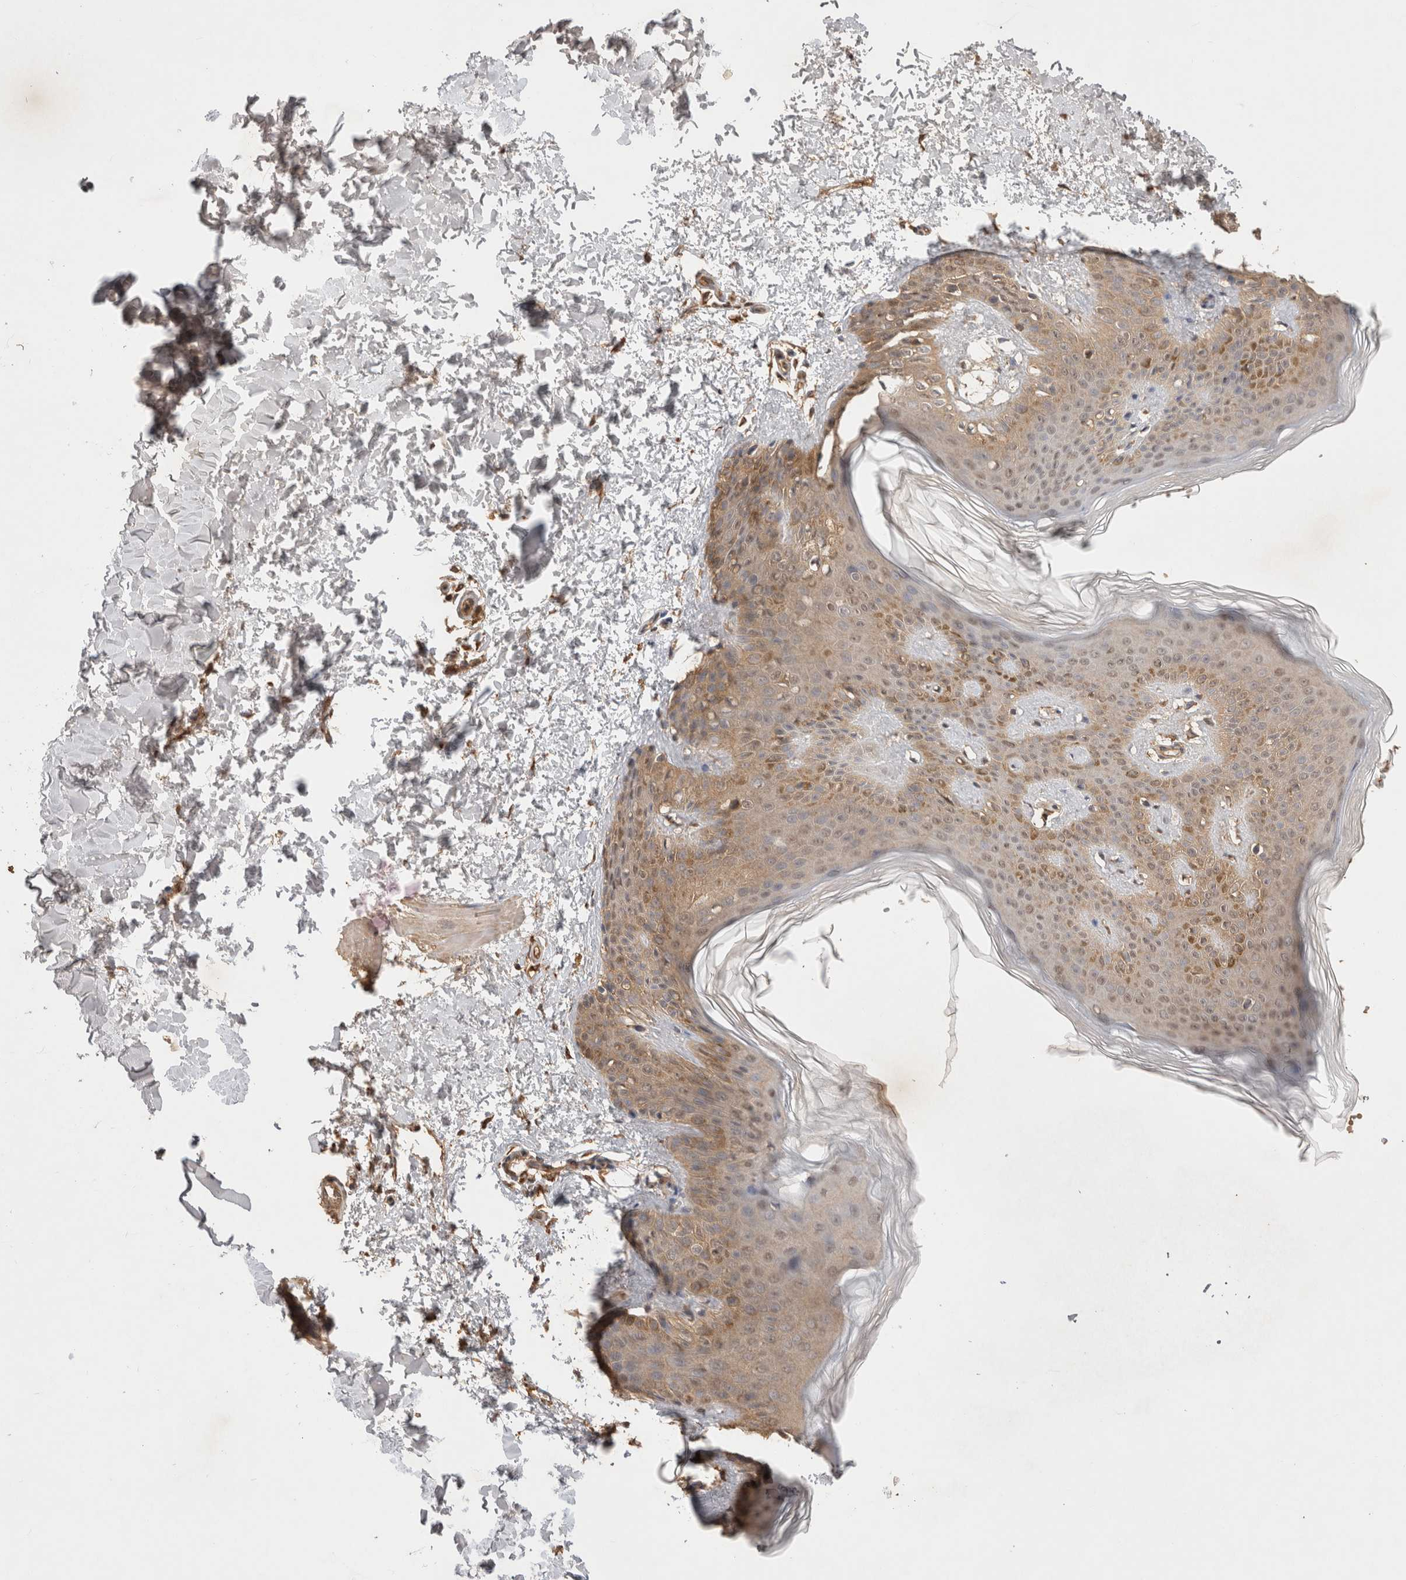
{"staining": {"intensity": "moderate", "quantity": ">75%", "location": "cytoplasmic/membranous"}, "tissue": "skin", "cell_type": "Fibroblasts", "image_type": "normal", "snomed": [{"axis": "morphology", "description": "Normal tissue, NOS"}, {"axis": "morphology", "description": "Neoplasm, benign, NOS"}, {"axis": "topography", "description": "Skin"}, {"axis": "topography", "description": "Soft tissue"}], "caption": "Skin stained with a brown dye exhibits moderate cytoplasmic/membranous positive staining in about >75% of fibroblasts.", "gene": "PRMT3", "patient": {"sex": "male", "age": 26}}